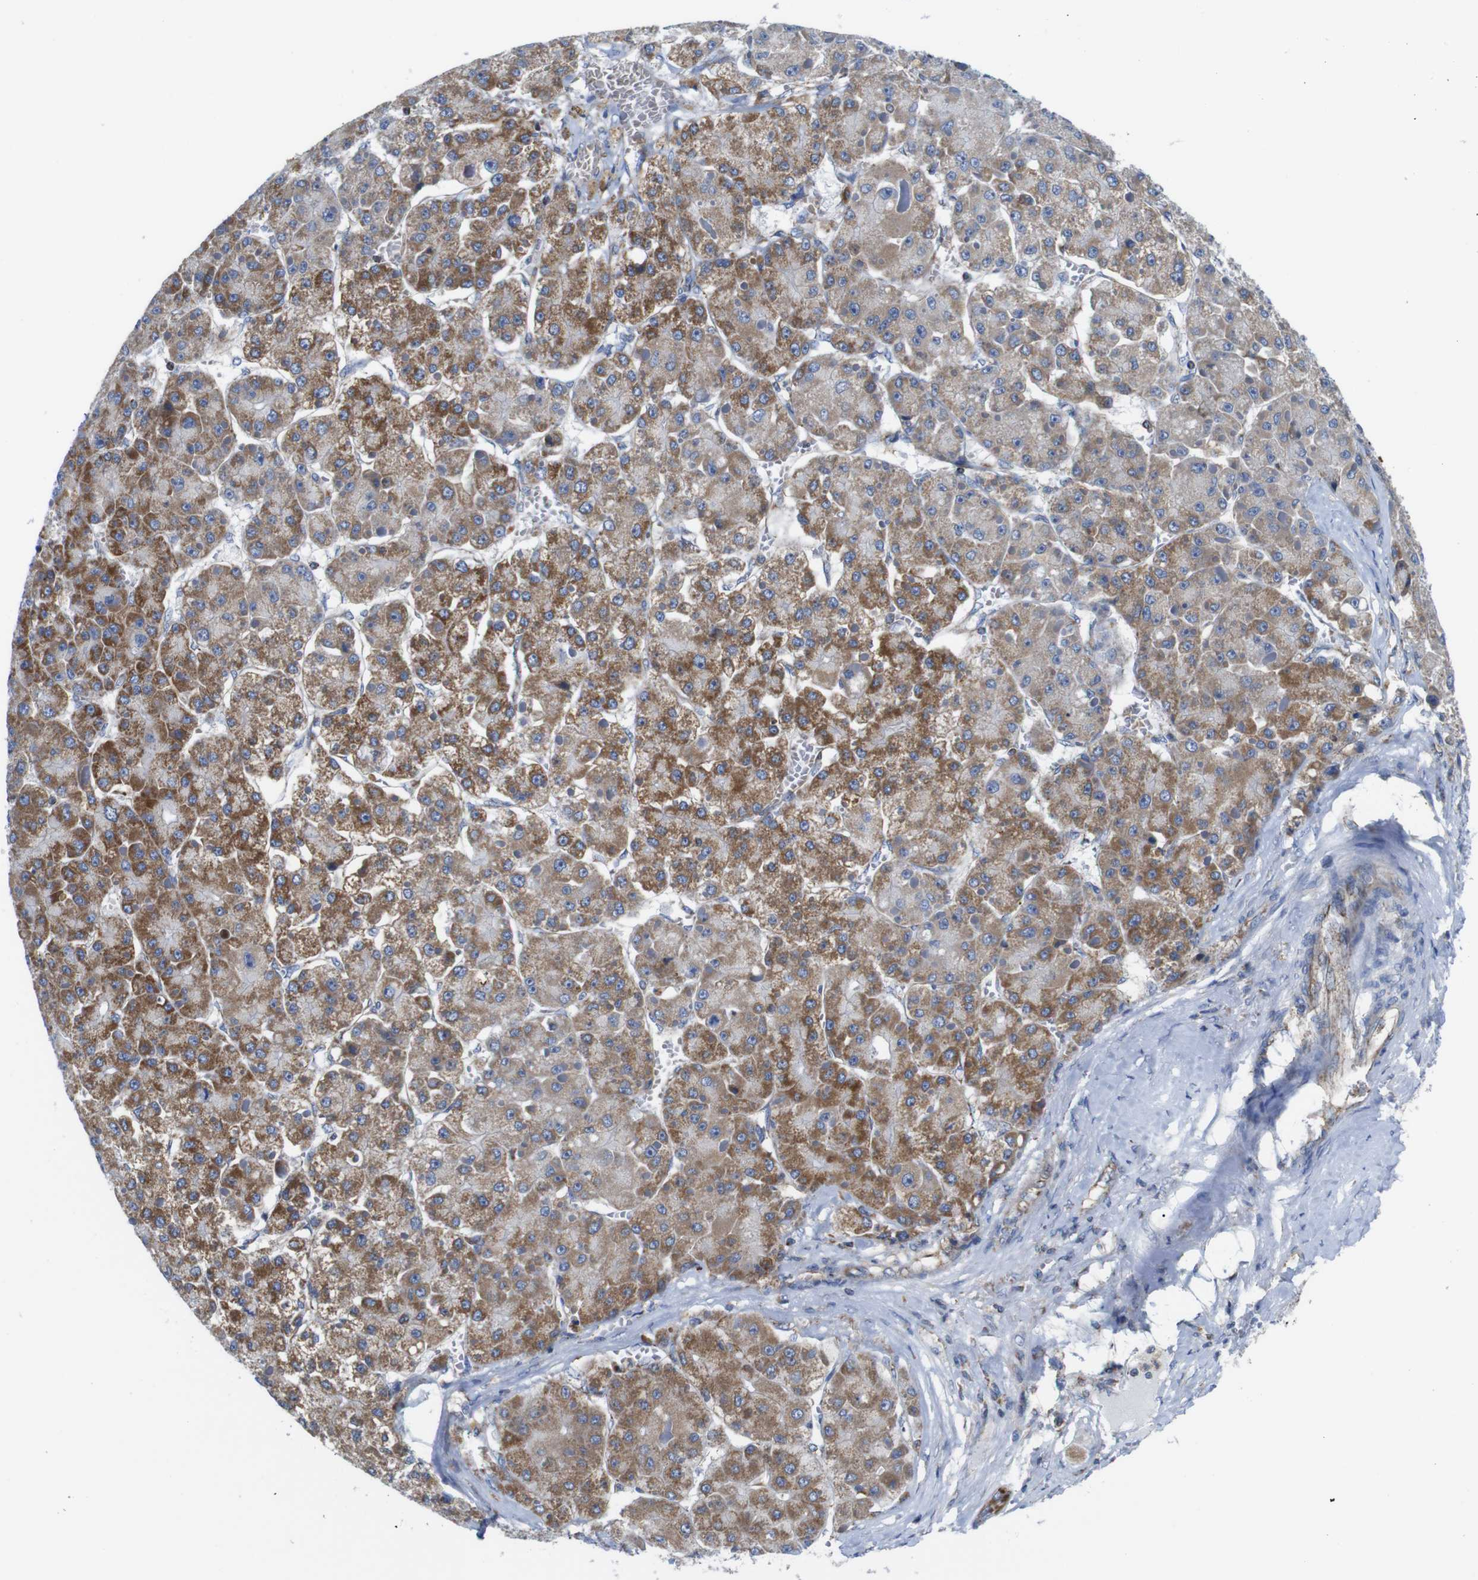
{"staining": {"intensity": "moderate", "quantity": ">75%", "location": "cytoplasmic/membranous"}, "tissue": "liver cancer", "cell_type": "Tumor cells", "image_type": "cancer", "snomed": [{"axis": "morphology", "description": "Carcinoma, Hepatocellular, NOS"}, {"axis": "topography", "description": "Liver"}], "caption": "Liver cancer (hepatocellular carcinoma) stained with a brown dye exhibits moderate cytoplasmic/membranous positive expression in about >75% of tumor cells.", "gene": "PDCD1LG2", "patient": {"sex": "female", "age": 73}}